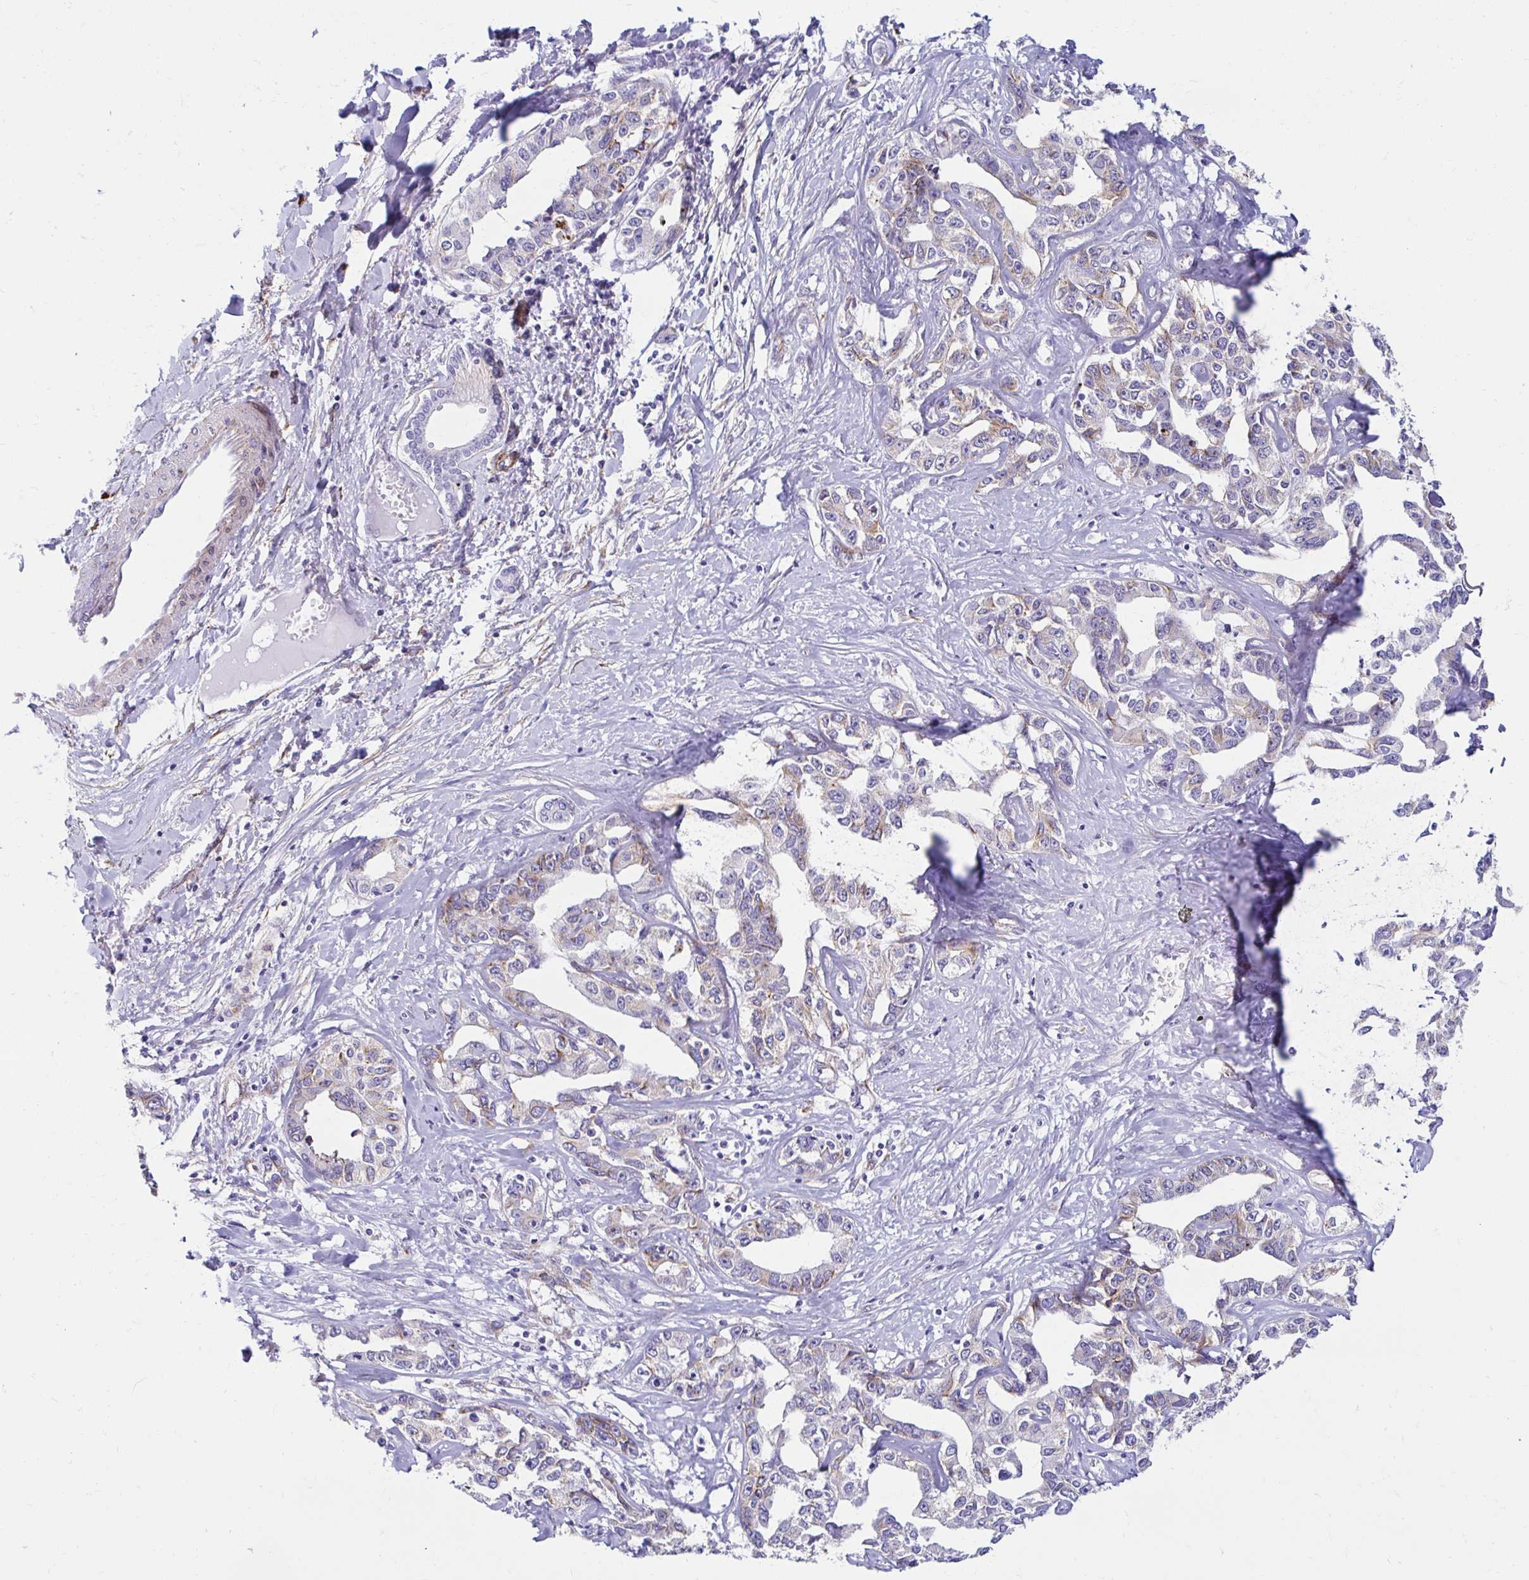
{"staining": {"intensity": "weak", "quantity": "<25%", "location": "cytoplasmic/membranous"}, "tissue": "liver cancer", "cell_type": "Tumor cells", "image_type": "cancer", "snomed": [{"axis": "morphology", "description": "Cholangiocarcinoma"}, {"axis": "topography", "description": "Liver"}], "caption": "This is an IHC image of human liver cholangiocarcinoma. There is no positivity in tumor cells.", "gene": "ANKRD62", "patient": {"sex": "male", "age": 59}}